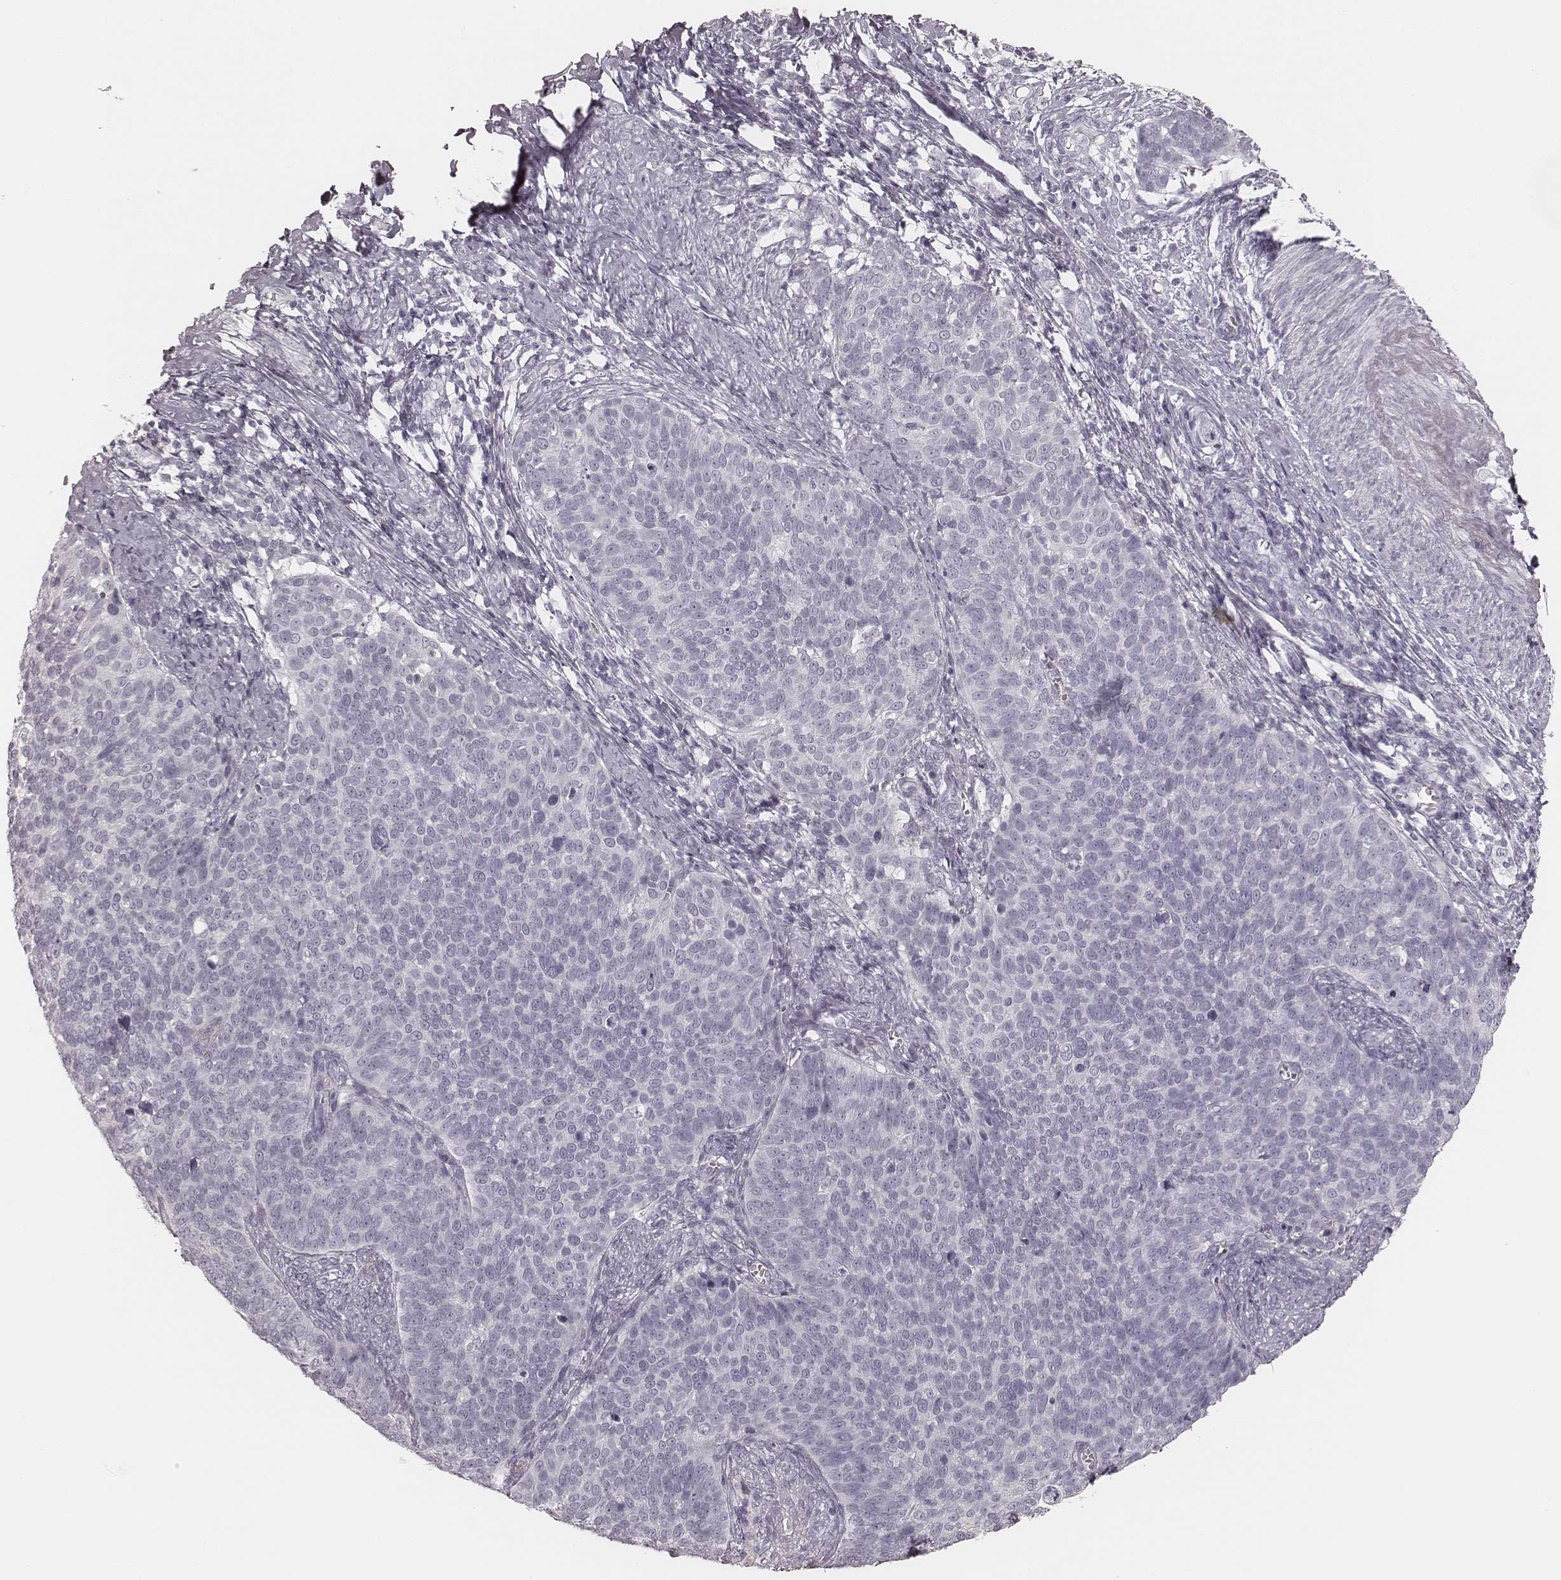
{"staining": {"intensity": "negative", "quantity": "none", "location": "none"}, "tissue": "cervical cancer", "cell_type": "Tumor cells", "image_type": "cancer", "snomed": [{"axis": "morphology", "description": "Normal tissue, NOS"}, {"axis": "morphology", "description": "Squamous cell carcinoma, NOS"}, {"axis": "topography", "description": "Cervix"}], "caption": "DAB (3,3'-diaminobenzidine) immunohistochemical staining of cervical cancer (squamous cell carcinoma) displays no significant expression in tumor cells.", "gene": "KRT72", "patient": {"sex": "female", "age": 39}}